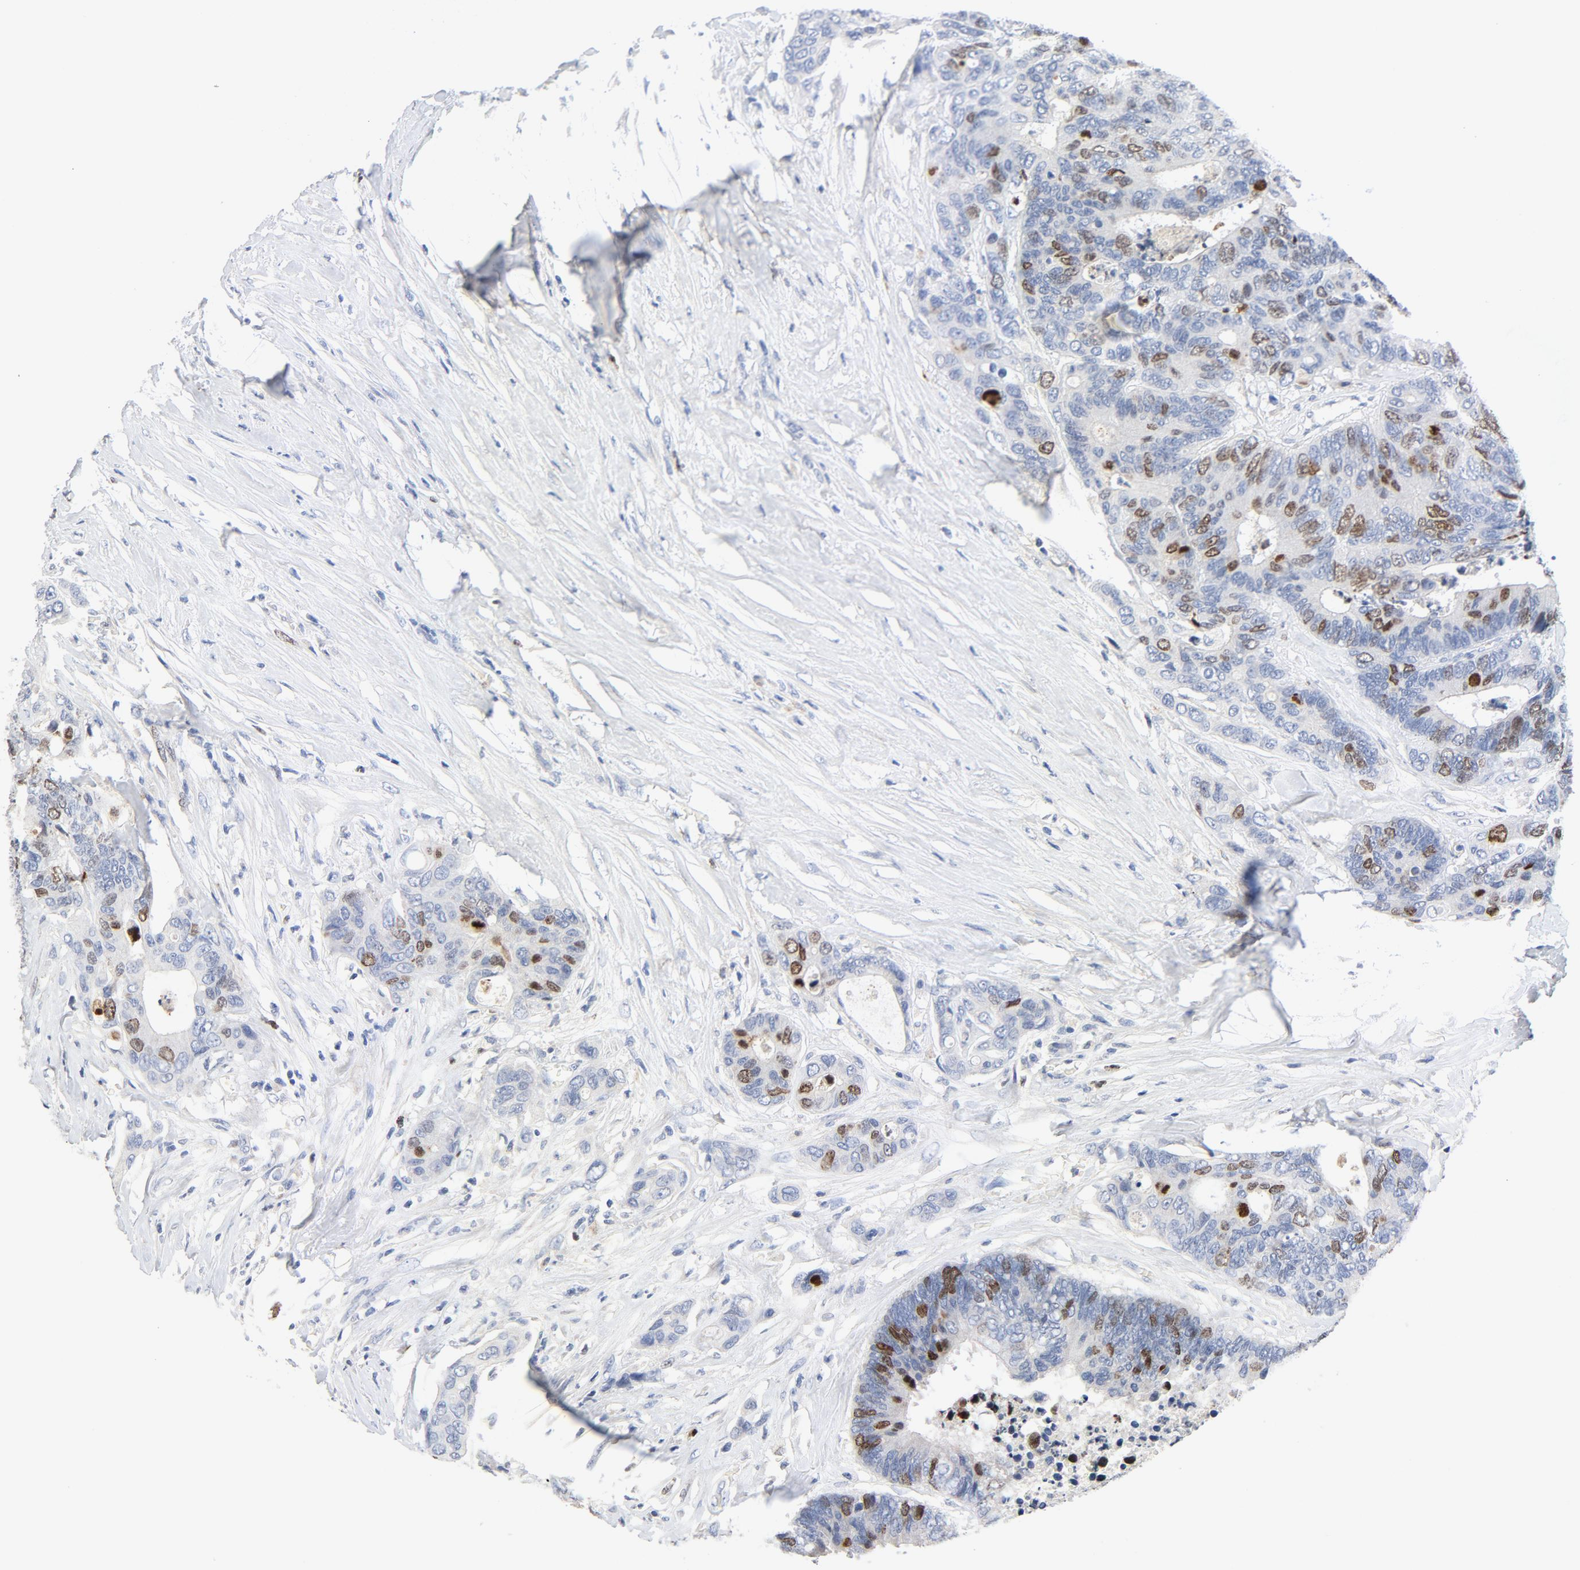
{"staining": {"intensity": "moderate", "quantity": "<25%", "location": "nuclear"}, "tissue": "colorectal cancer", "cell_type": "Tumor cells", "image_type": "cancer", "snomed": [{"axis": "morphology", "description": "Adenocarcinoma, NOS"}, {"axis": "topography", "description": "Rectum"}], "caption": "The micrograph shows a brown stain indicating the presence of a protein in the nuclear of tumor cells in adenocarcinoma (colorectal). (Stains: DAB (3,3'-diaminobenzidine) in brown, nuclei in blue, Microscopy: brightfield microscopy at high magnification).", "gene": "BIRC5", "patient": {"sex": "male", "age": 55}}